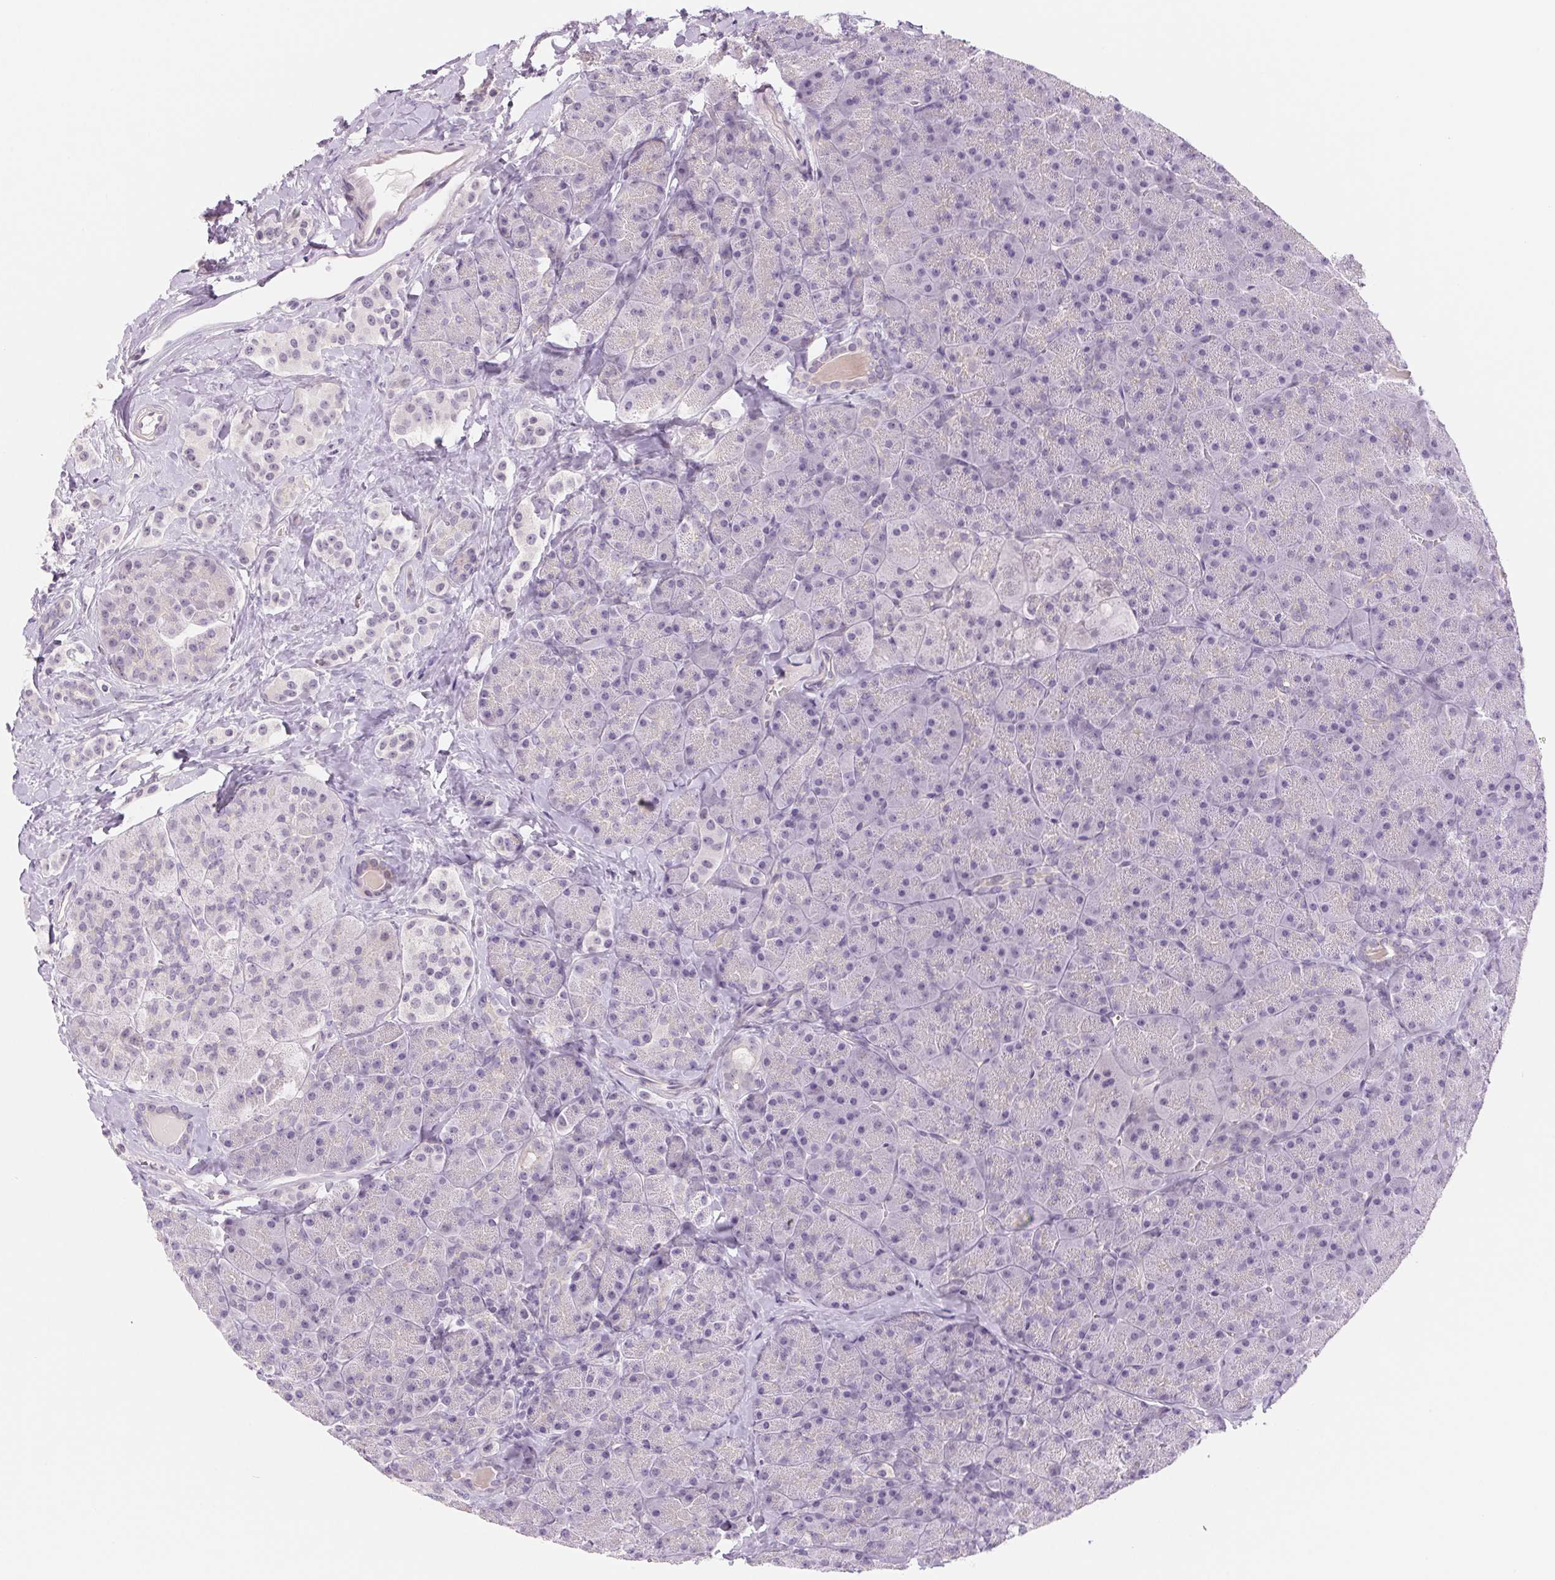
{"staining": {"intensity": "negative", "quantity": "none", "location": "none"}, "tissue": "carcinoid", "cell_type": "Tumor cells", "image_type": "cancer", "snomed": [{"axis": "morphology", "description": "Normal tissue, NOS"}, {"axis": "morphology", "description": "Carcinoid, malignant, NOS"}, {"axis": "topography", "description": "Pancreas"}], "caption": "The immunohistochemistry histopathology image has no significant staining in tumor cells of carcinoid (malignant) tissue.", "gene": "CCDC168", "patient": {"sex": "male", "age": 36}}